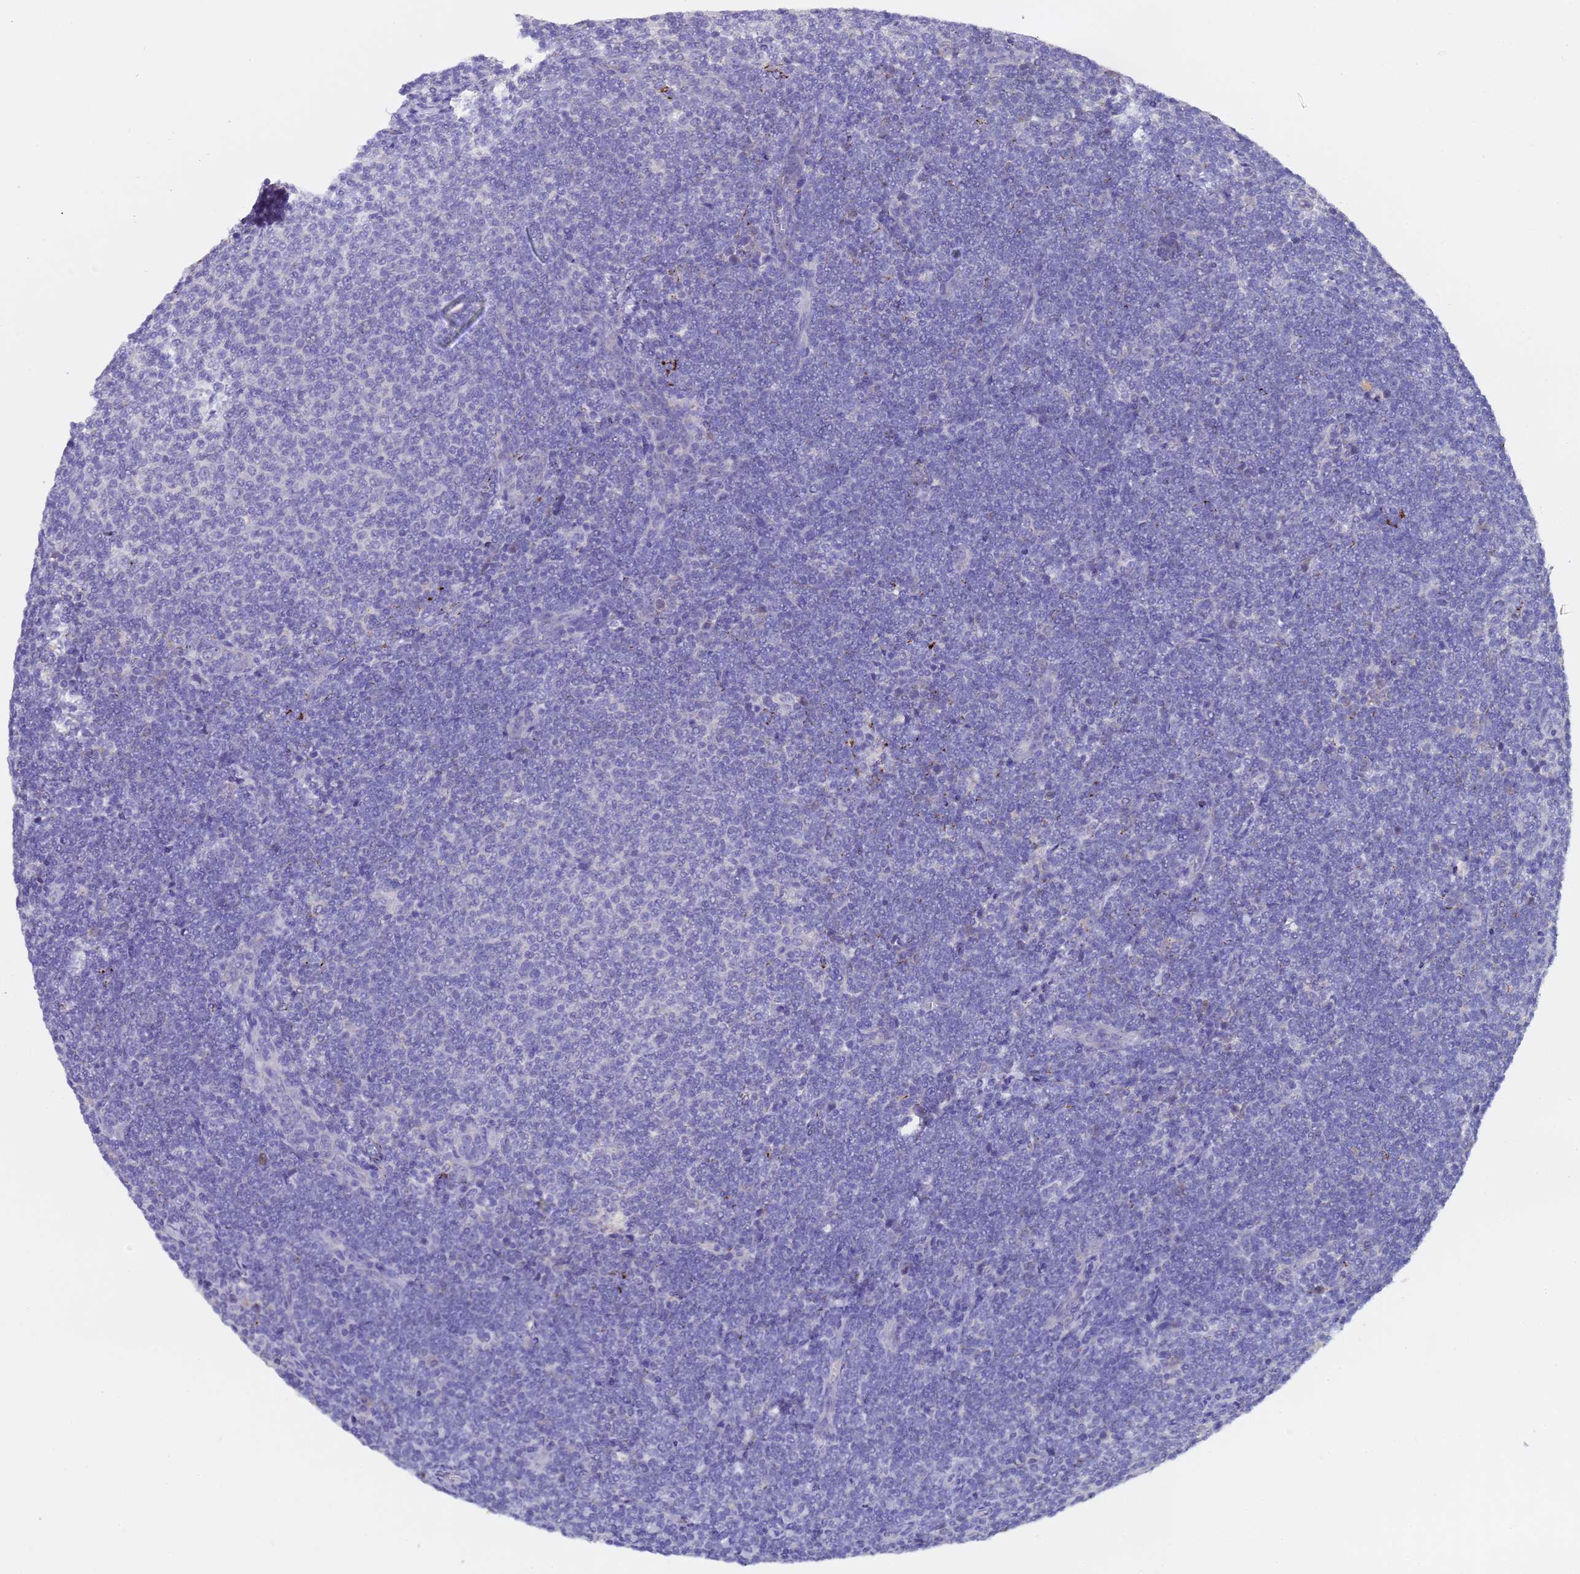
{"staining": {"intensity": "negative", "quantity": "none", "location": "none"}, "tissue": "lymphoma", "cell_type": "Tumor cells", "image_type": "cancer", "snomed": [{"axis": "morphology", "description": "Malignant lymphoma, non-Hodgkin's type, Low grade"}, {"axis": "topography", "description": "Lymph node"}], "caption": "This image is of malignant lymphoma, non-Hodgkin's type (low-grade) stained with immunohistochemistry (IHC) to label a protein in brown with the nuclei are counter-stained blue. There is no expression in tumor cells.", "gene": "SLC24A3", "patient": {"sex": "male", "age": 66}}